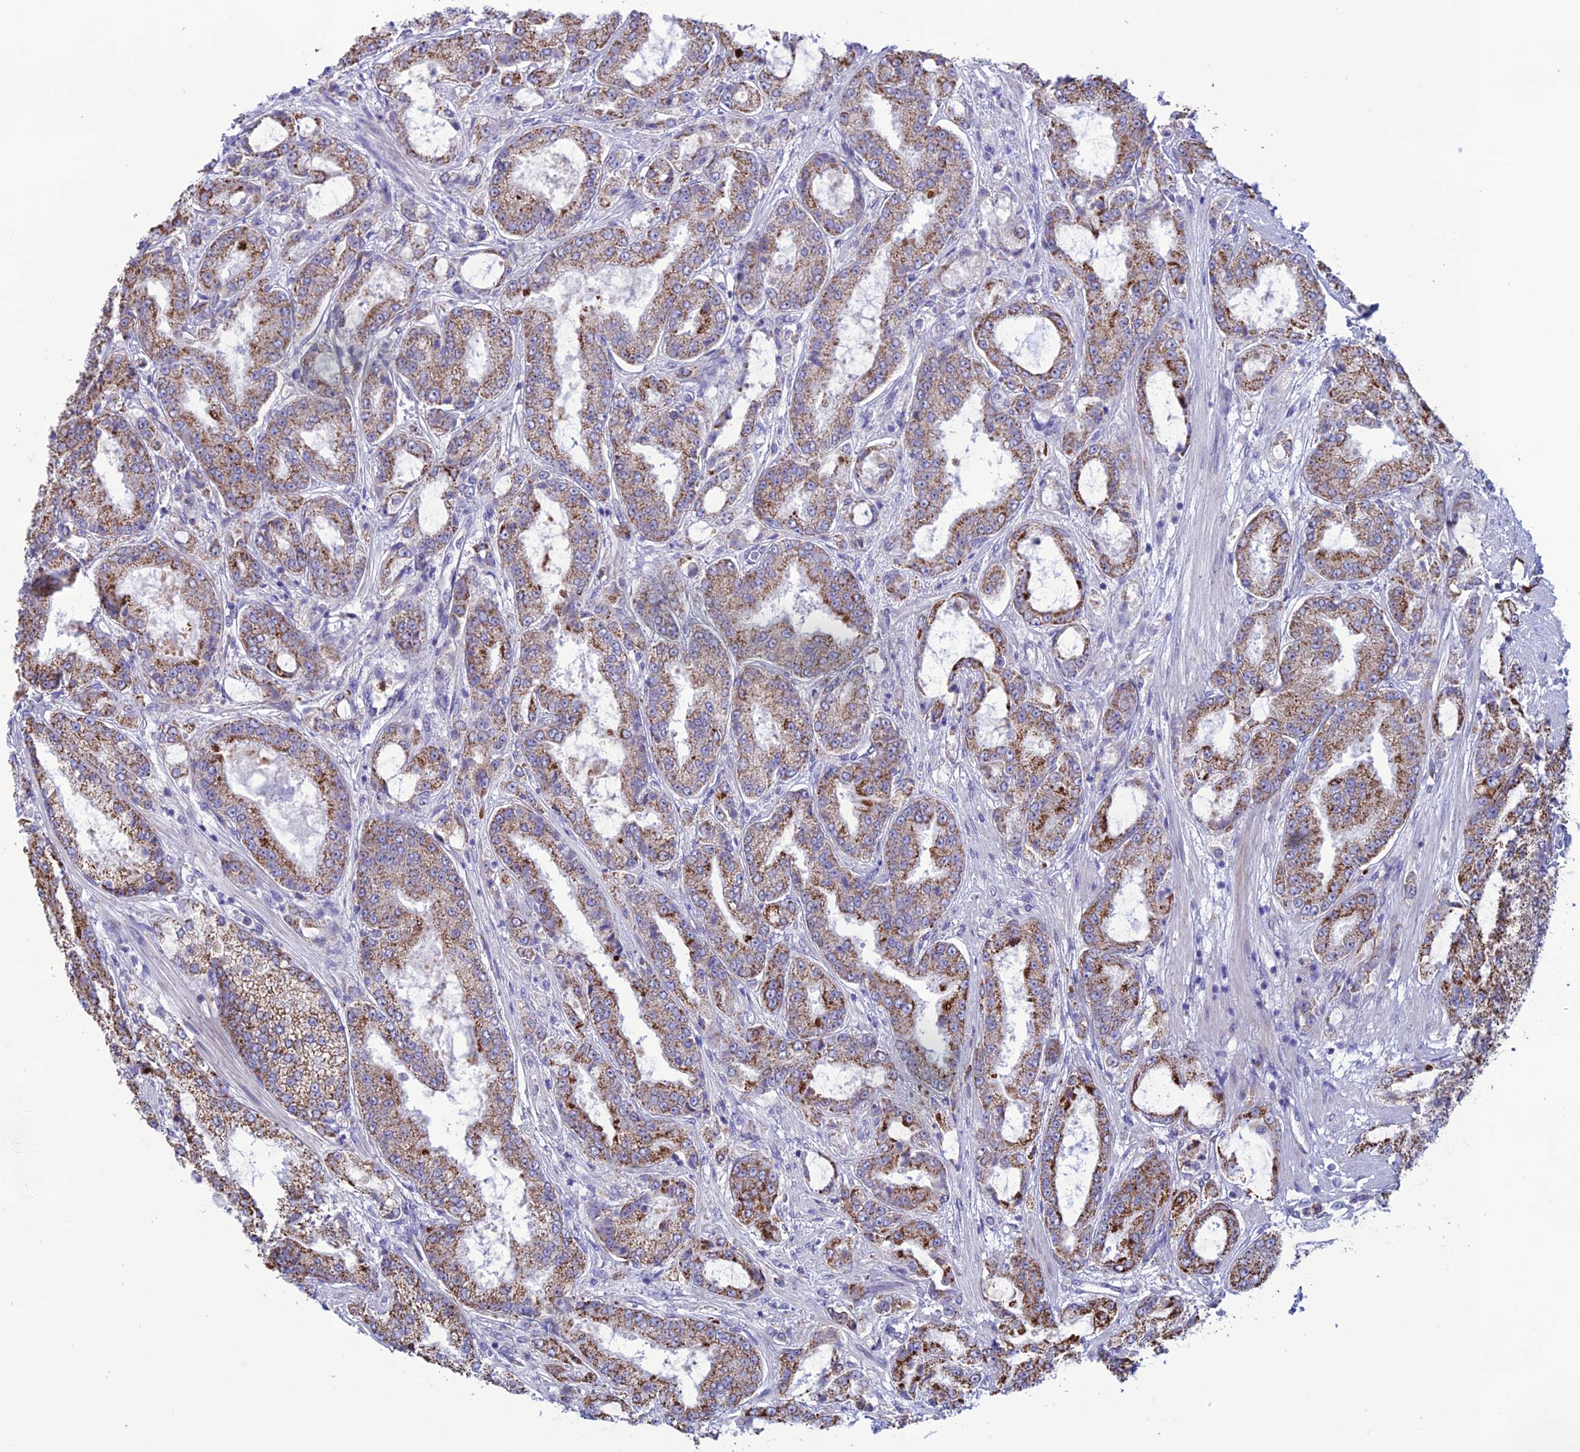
{"staining": {"intensity": "moderate", "quantity": ">75%", "location": "cytoplasmic/membranous"}, "tissue": "prostate cancer", "cell_type": "Tumor cells", "image_type": "cancer", "snomed": [{"axis": "morphology", "description": "Adenocarcinoma, High grade"}, {"axis": "topography", "description": "Prostate"}], "caption": "Prostate cancer stained for a protein demonstrates moderate cytoplasmic/membranous positivity in tumor cells. The protein of interest is stained brown, and the nuclei are stained in blue (DAB (3,3'-diaminobenzidine) IHC with brightfield microscopy, high magnification).", "gene": "CLCN7", "patient": {"sex": "male", "age": 71}}